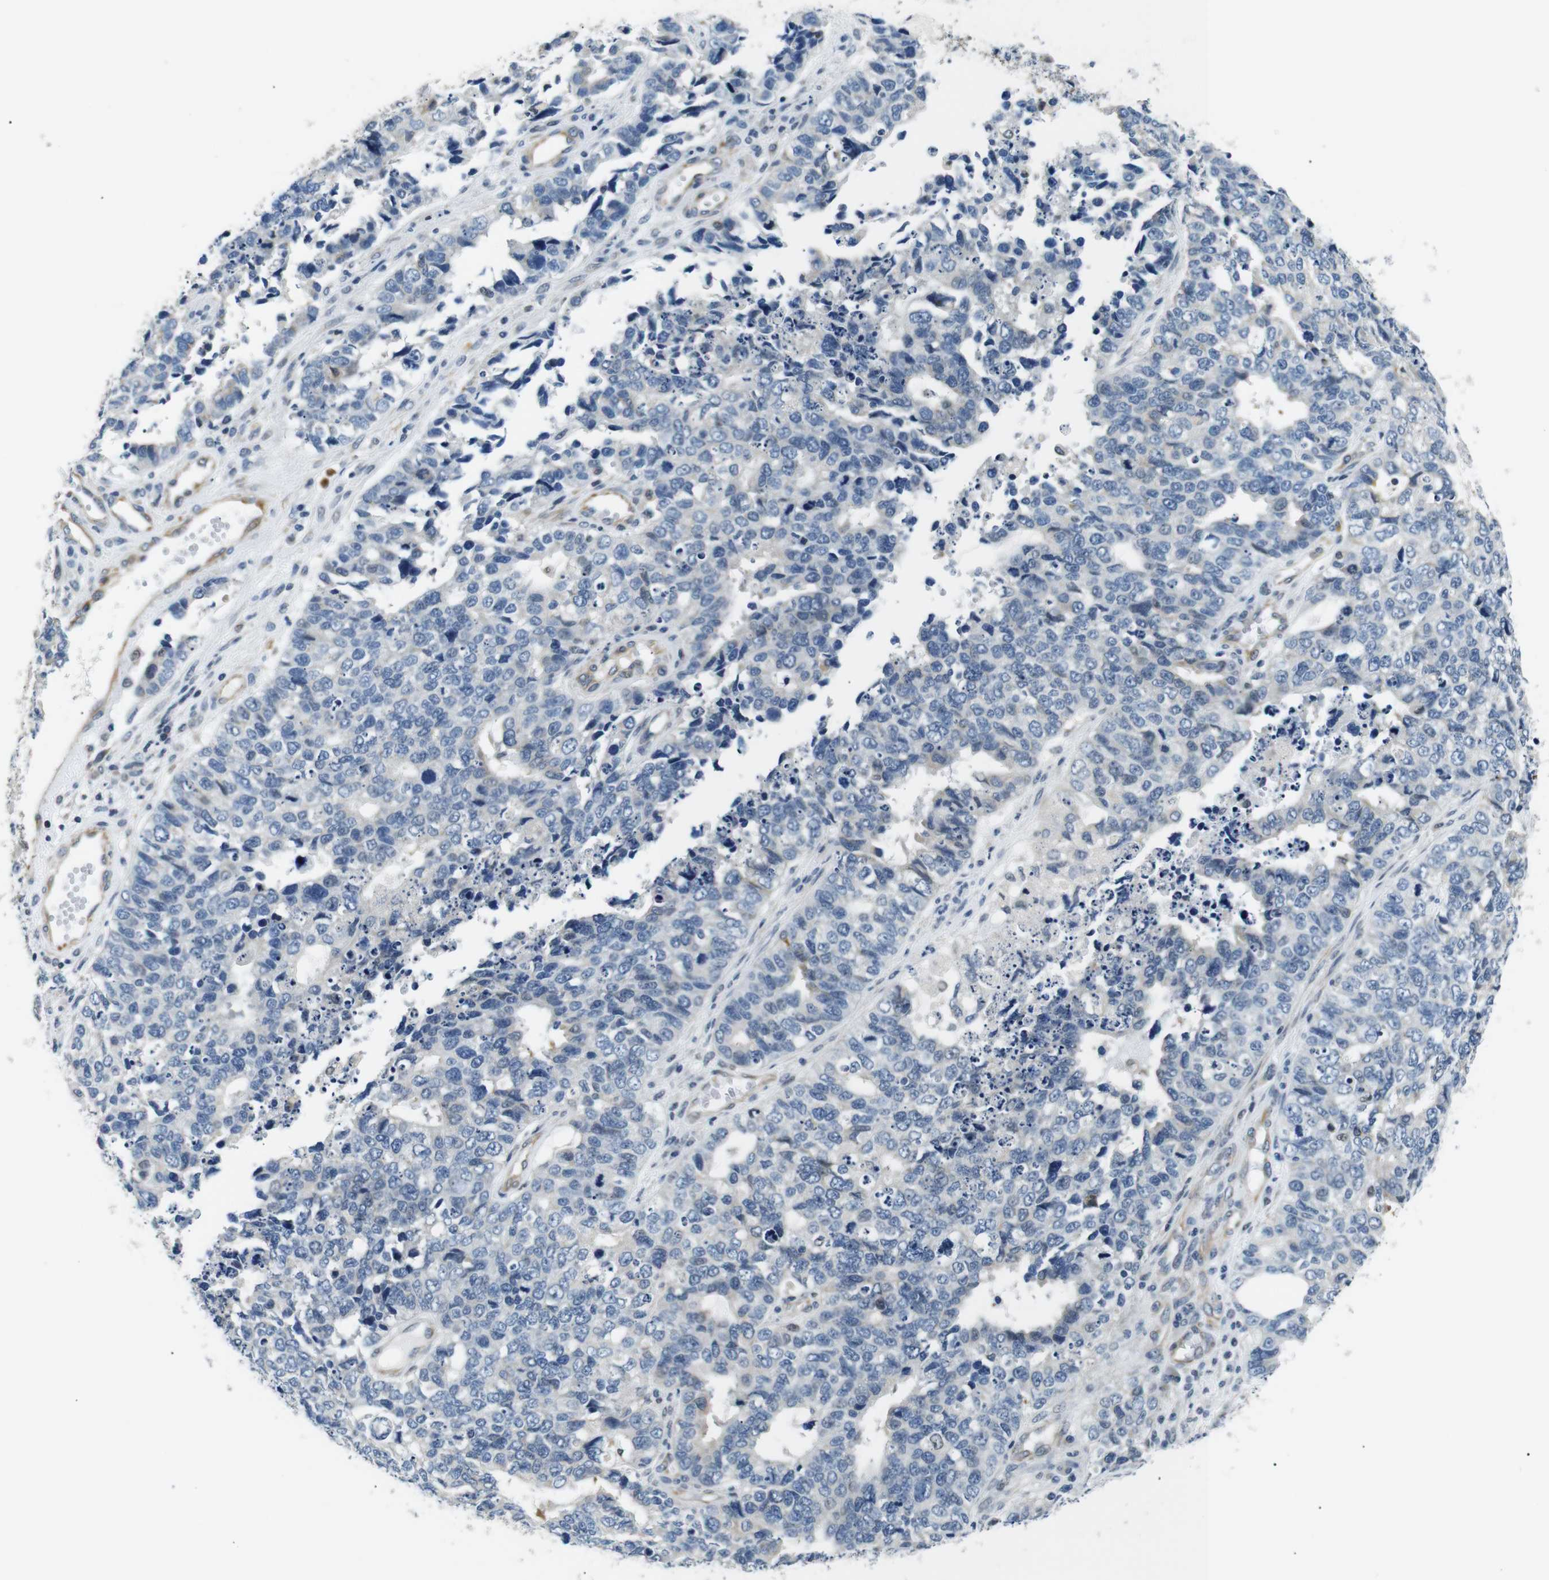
{"staining": {"intensity": "negative", "quantity": "none", "location": "none"}, "tissue": "cervical cancer", "cell_type": "Tumor cells", "image_type": "cancer", "snomed": [{"axis": "morphology", "description": "Squamous cell carcinoma, NOS"}, {"axis": "topography", "description": "Cervix"}], "caption": "Tumor cells show no significant expression in cervical cancer. (DAB immunohistochemistry with hematoxylin counter stain).", "gene": "TAFA1", "patient": {"sex": "female", "age": 63}}